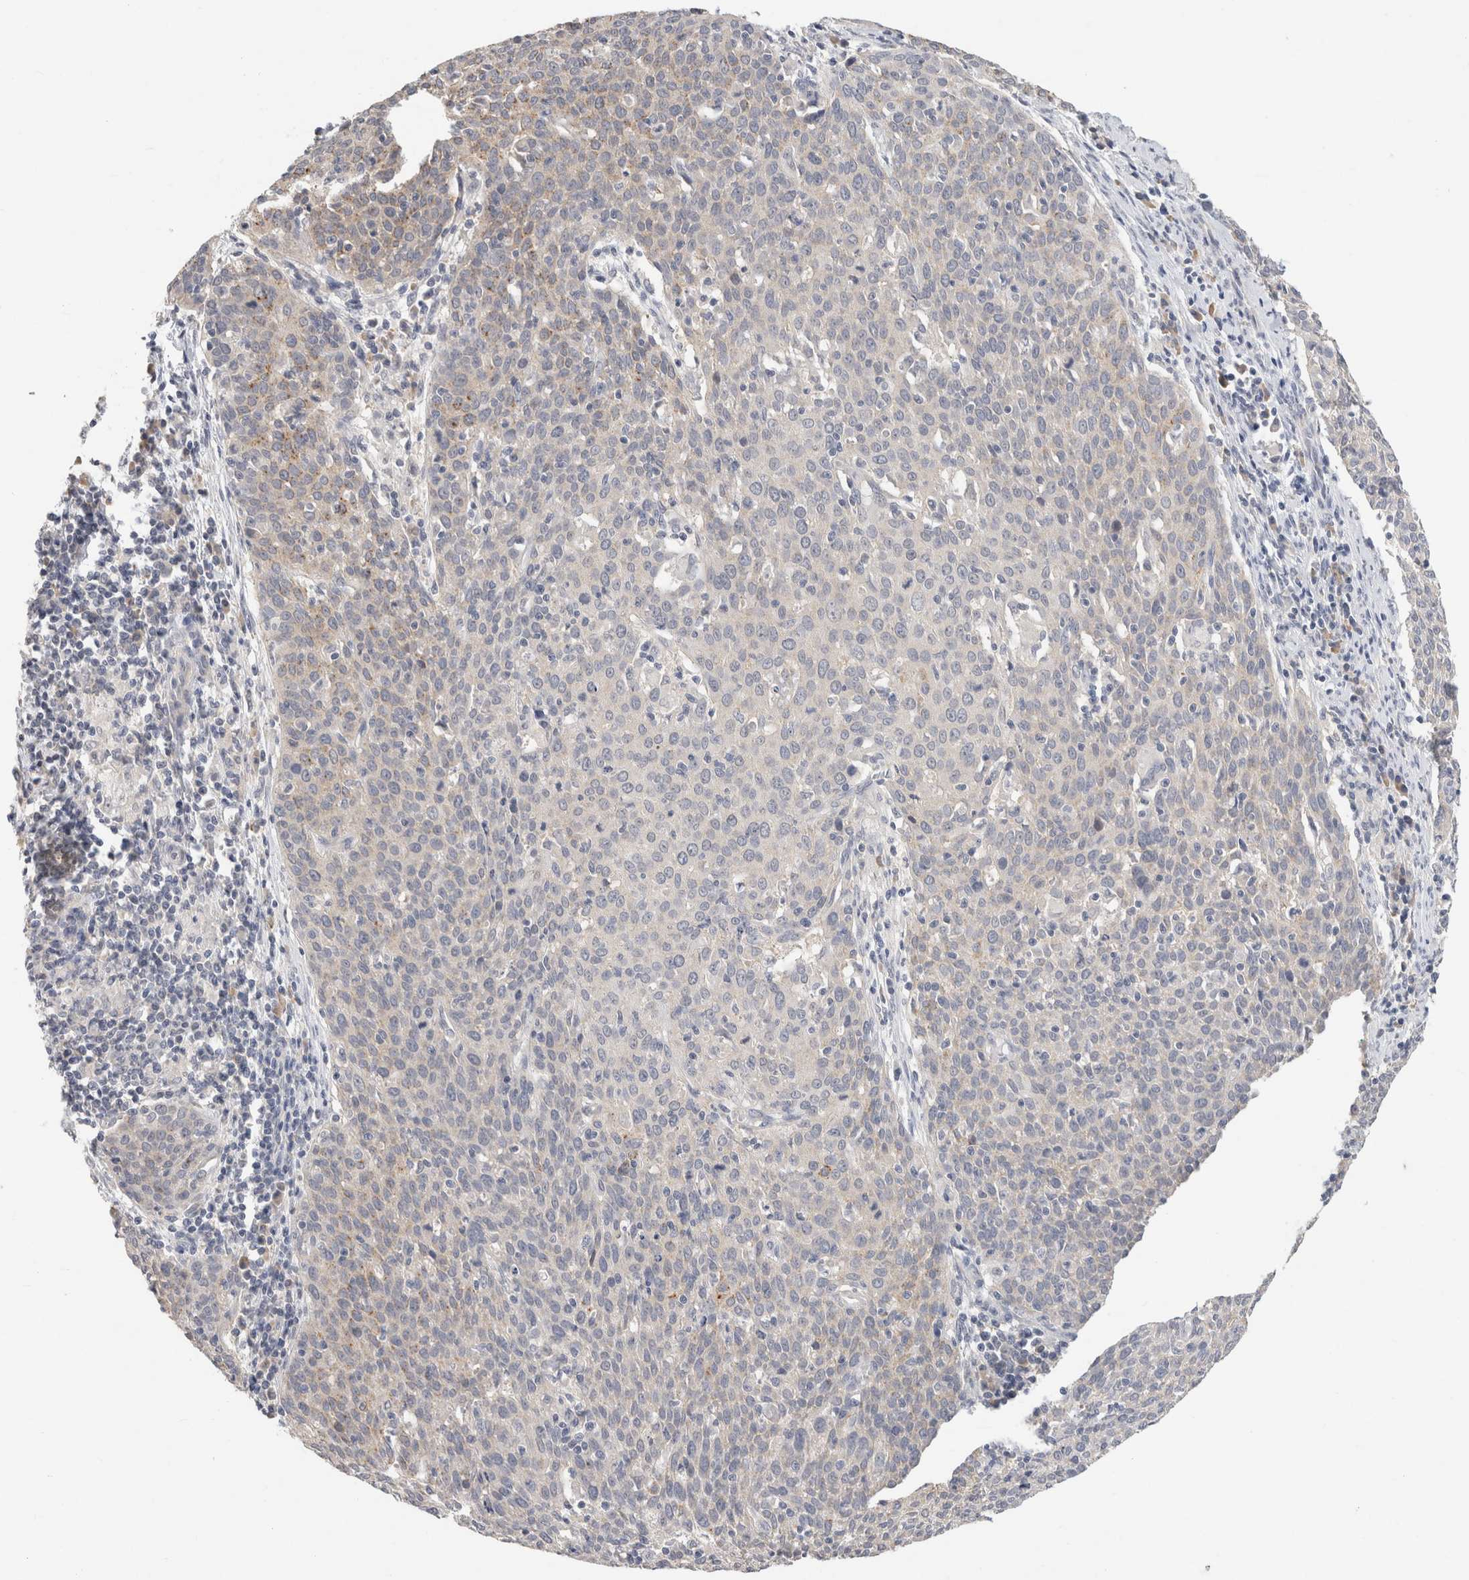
{"staining": {"intensity": "weak", "quantity": "<25%", "location": "cytoplasmic/membranous"}, "tissue": "cervical cancer", "cell_type": "Tumor cells", "image_type": "cancer", "snomed": [{"axis": "morphology", "description": "Squamous cell carcinoma, NOS"}, {"axis": "topography", "description": "Cervix"}], "caption": "Tumor cells show no significant protein expression in cervical cancer (squamous cell carcinoma).", "gene": "CHRM4", "patient": {"sex": "female", "age": 38}}